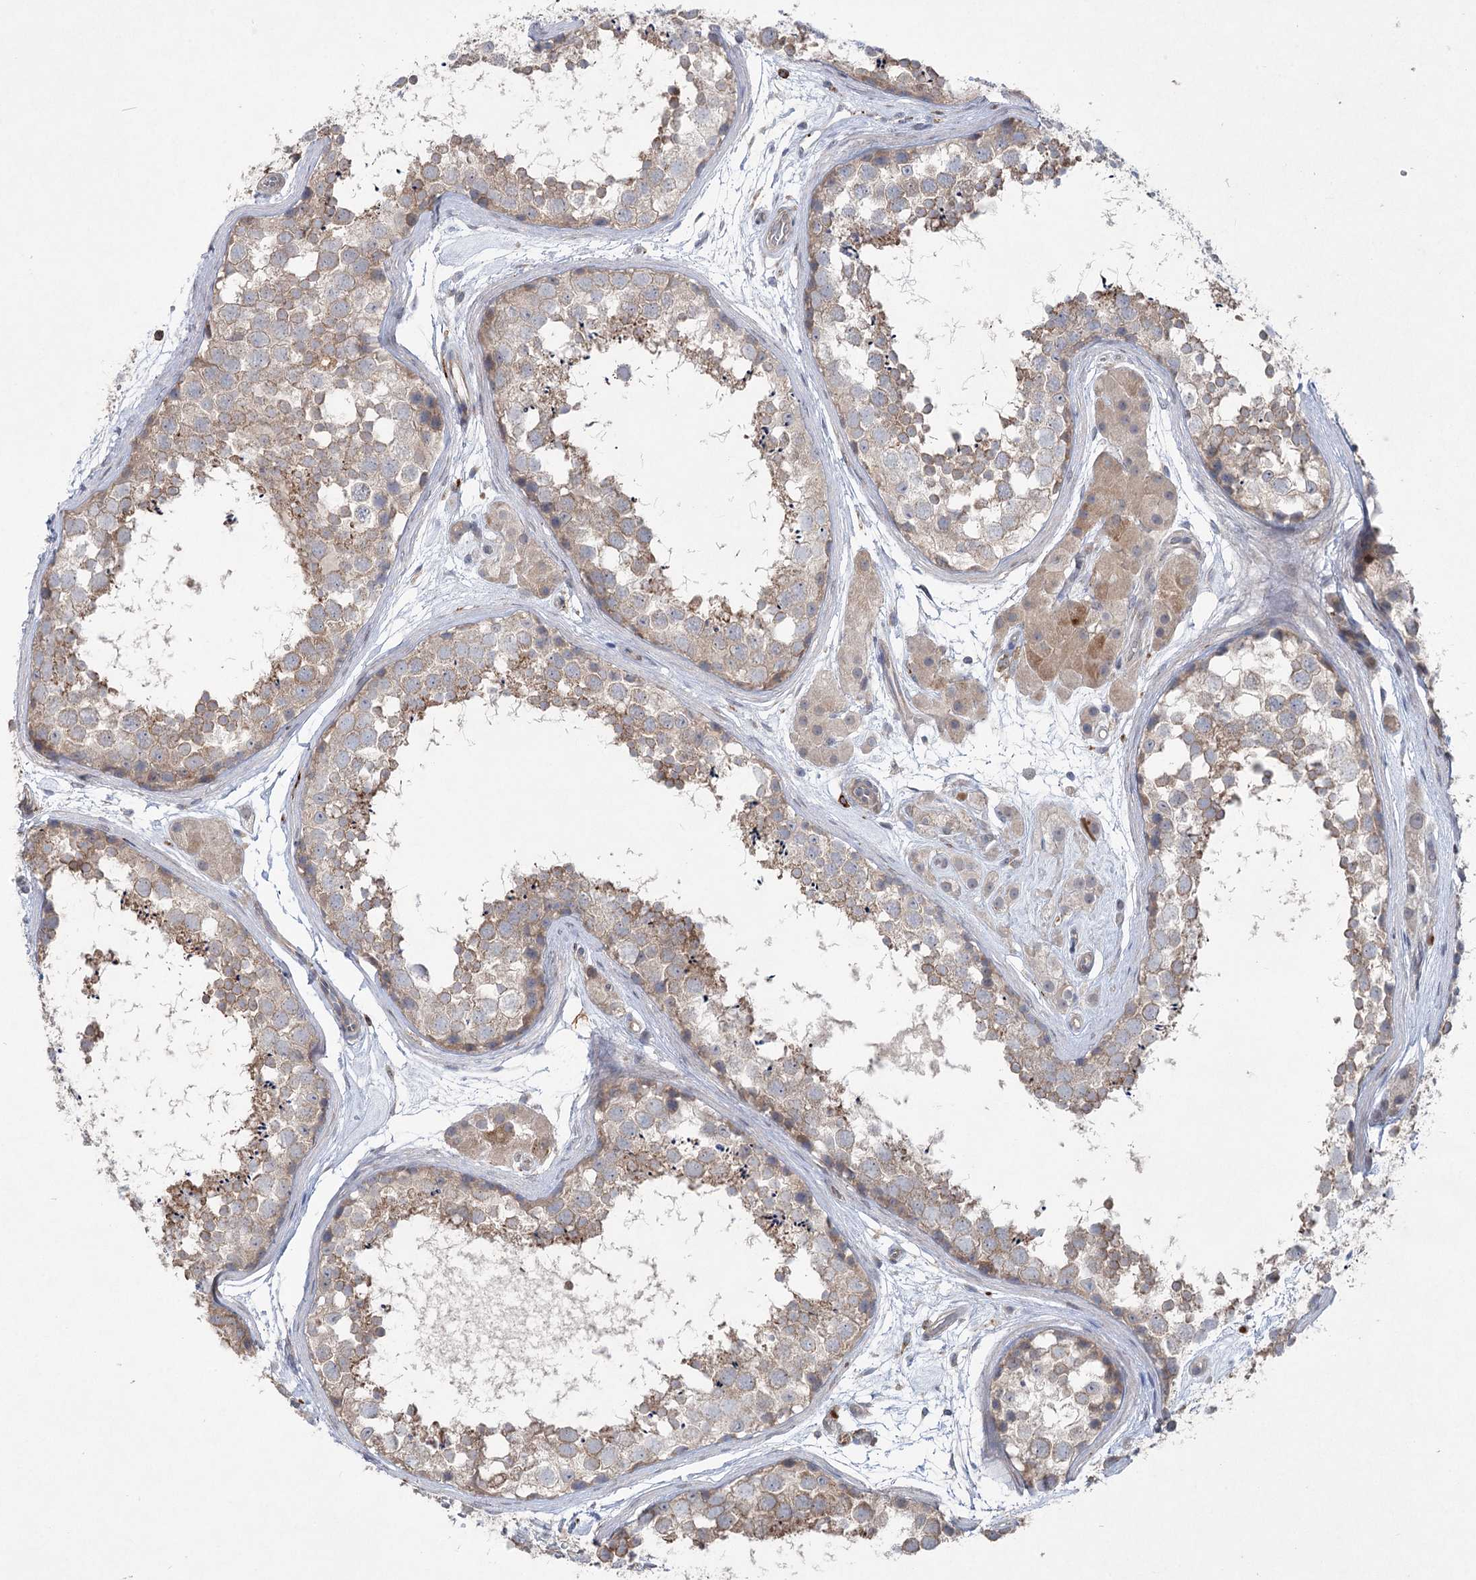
{"staining": {"intensity": "moderate", "quantity": "<25%", "location": "cytoplasmic/membranous"}, "tissue": "testis", "cell_type": "Cells in seminiferous ducts", "image_type": "normal", "snomed": [{"axis": "morphology", "description": "Normal tissue, NOS"}, {"axis": "topography", "description": "Testis"}], "caption": "Immunohistochemistry (IHC) of benign human testis exhibits low levels of moderate cytoplasmic/membranous staining in approximately <25% of cells in seminiferous ducts. (IHC, brightfield microscopy, high magnification).", "gene": "SCN11A", "patient": {"sex": "male", "age": 56}}